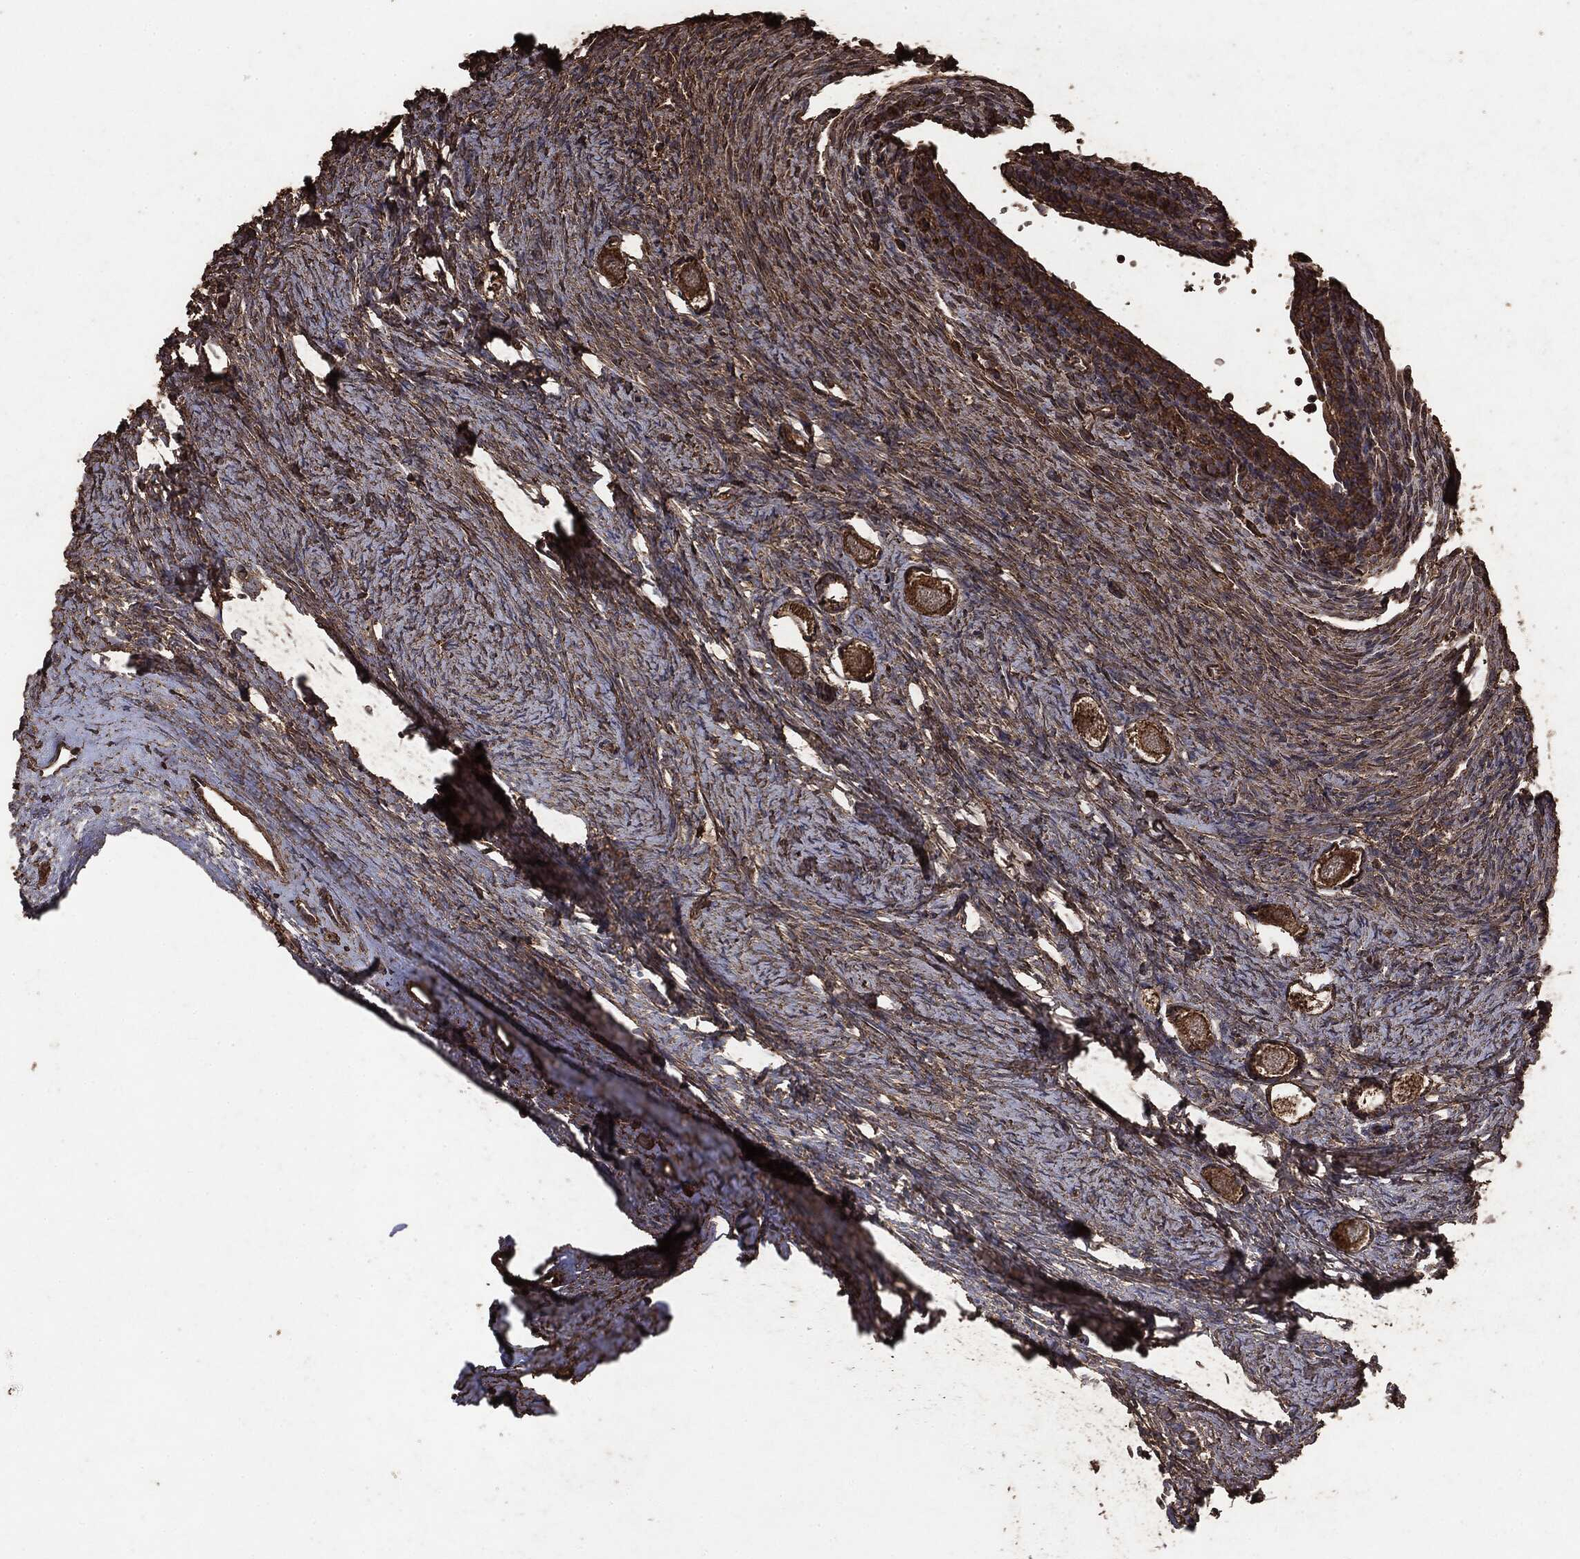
{"staining": {"intensity": "moderate", "quantity": ">75%", "location": "cytoplasmic/membranous"}, "tissue": "ovary", "cell_type": "Follicle cells", "image_type": "normal", "snomed": [{"axis": "morphology", "description": "Normal tissue, NOS"}, {"axis": "topography", "description": "Ovary"}], "caption": "Protein positivity by IHC shows moderate cytoplasmic/membranous positivity in about >75% of follicle cells in unremarkable ovary.", "gene": "MTOR", "patient": {"sex": "female", "age": 27}}